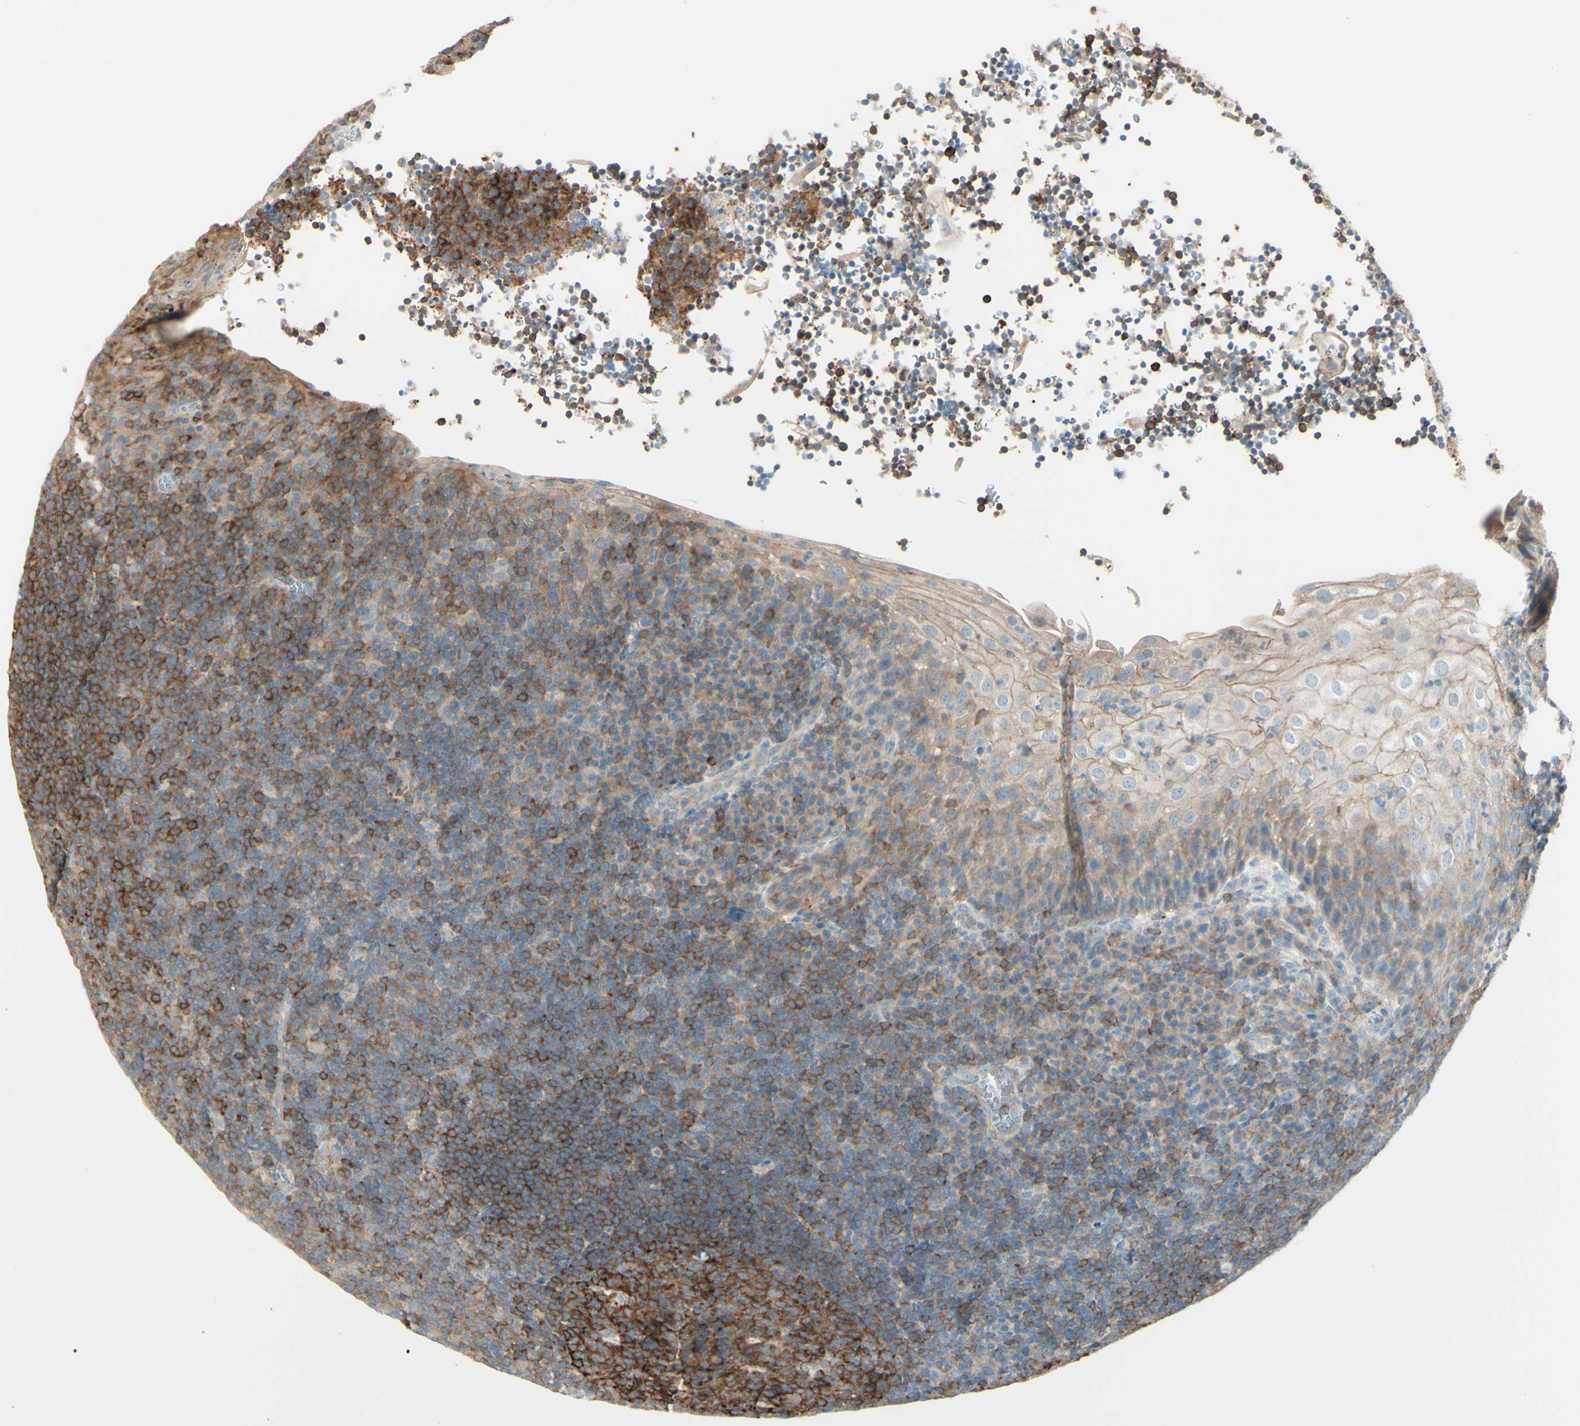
{"staining": {"intensity": "moderate", "quantity": ">75%", "location": "cytoplasmic/membranous"}, "tissue": "tonsil", "cell_type": "Germinal center cells", "image_type": "normal", "snomed": [{"axis": "morphology", "description": "Normal tissue, NOS"}, {"axis": "topography", "description": "Tonsil"}], "caption": "Germinal center cells reveal moderate cytoplasmic/membranous positivity in about >75% of cells in unremarkable tonsil.", "gene": "MTM1", "patient": {"sex": "male", "age": 37}}